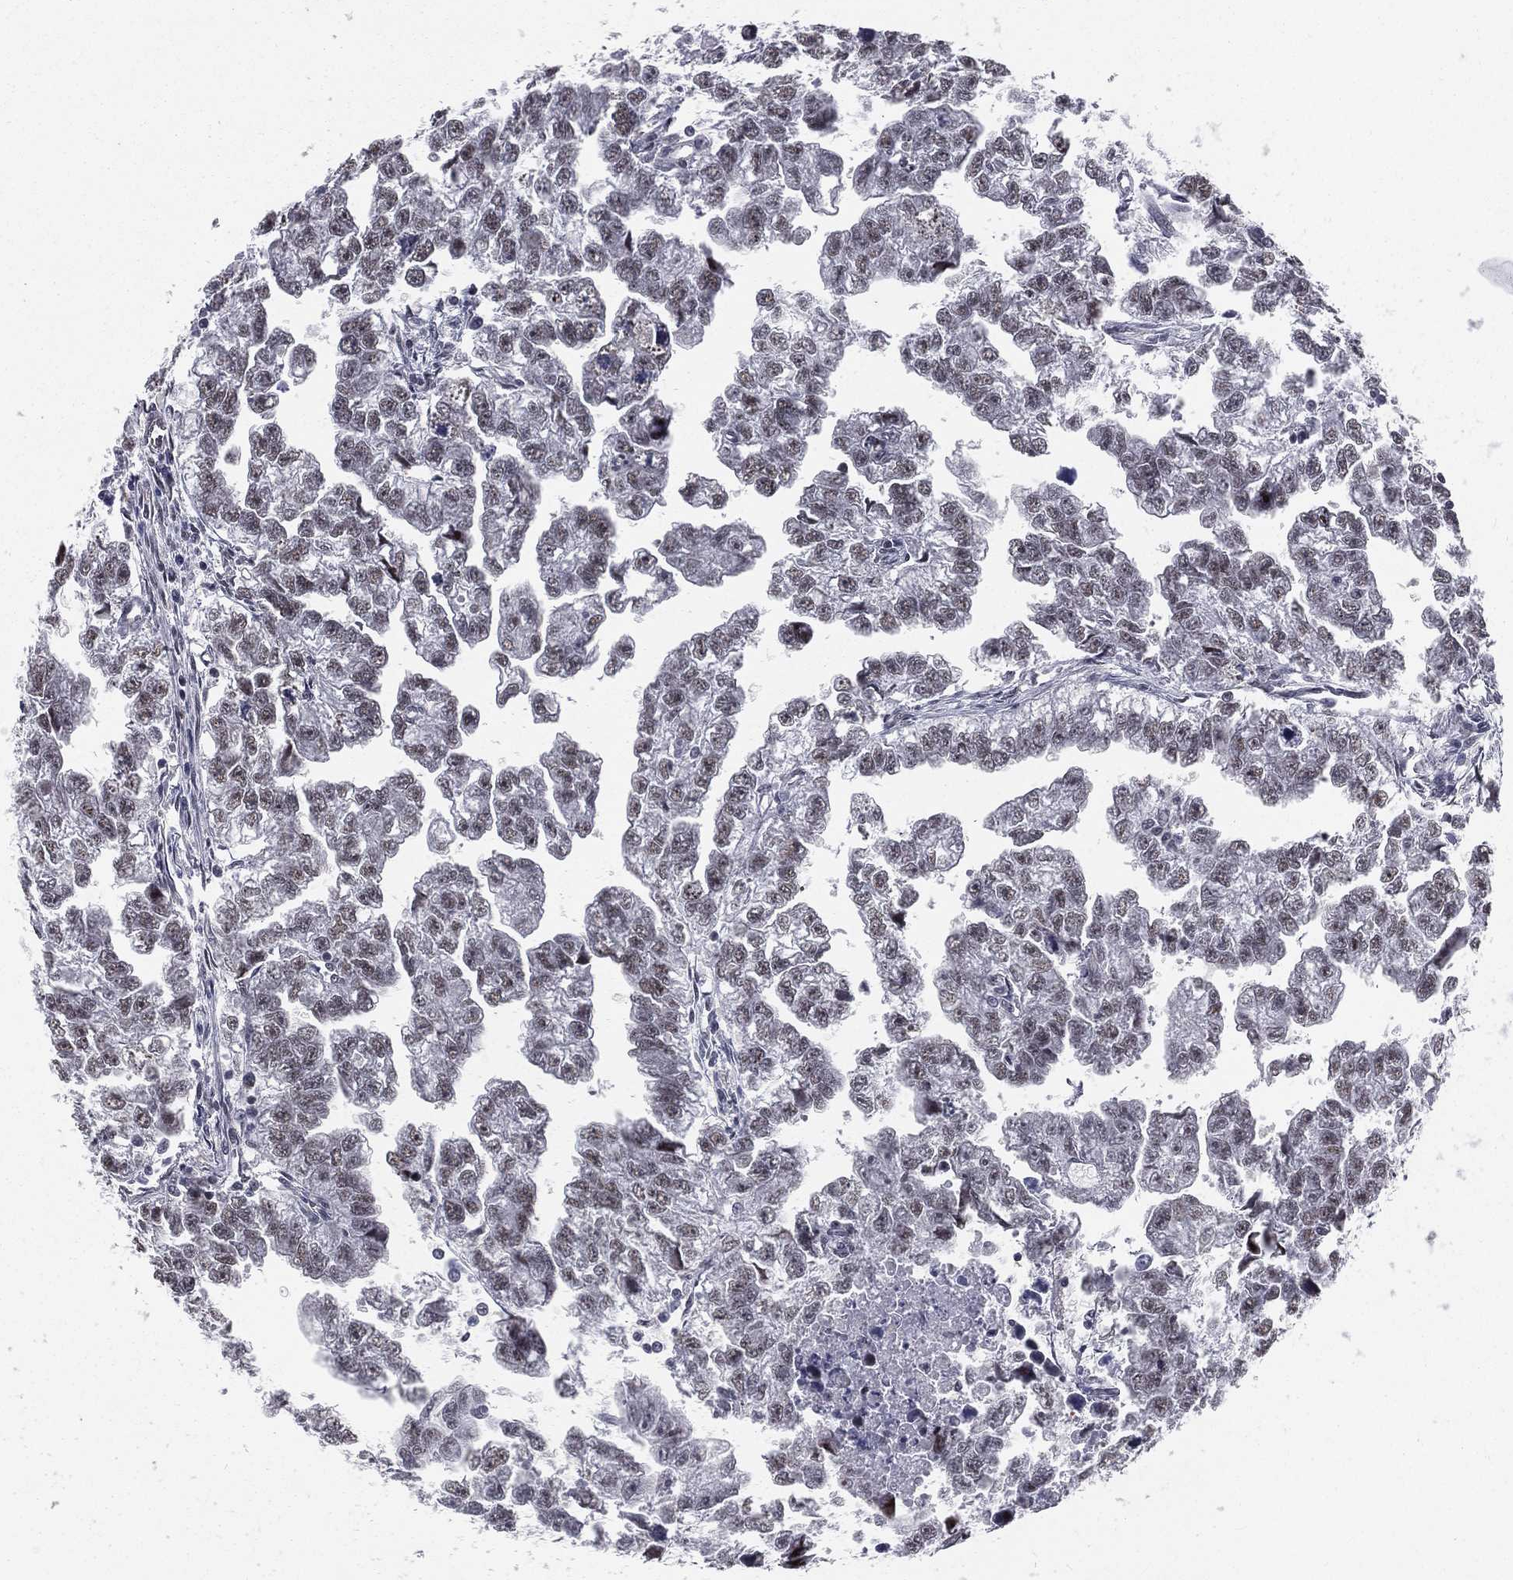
{"staining": {"intensity": "moderate", "quantity": "<25%", "location": "nuclear"}, "tissue": "testis cancer", "cell_type": "Tumor cells", "image_type": "cancer", "snomed": [{"axis": "morphology", "description": "Carcinoma, Embryonal, NOS"}, {"axis": "morphology", "description": "Teratoma, malignant, NOS"}, {"axis": "topography", "description": "Testis"}], "caption": "Testis cancer tissue displays moderate nuclear staining in approximately <25% of tumor cells, visualized by immunohistochemistry. Using DAB (3,3'-diaminobenzidine) (brown) and hematoxylin (blue) stains, captured at high magnification using brightfield microscopy.", "gene": "MORC2", "patient": {"sex": "male", "age": 44}}